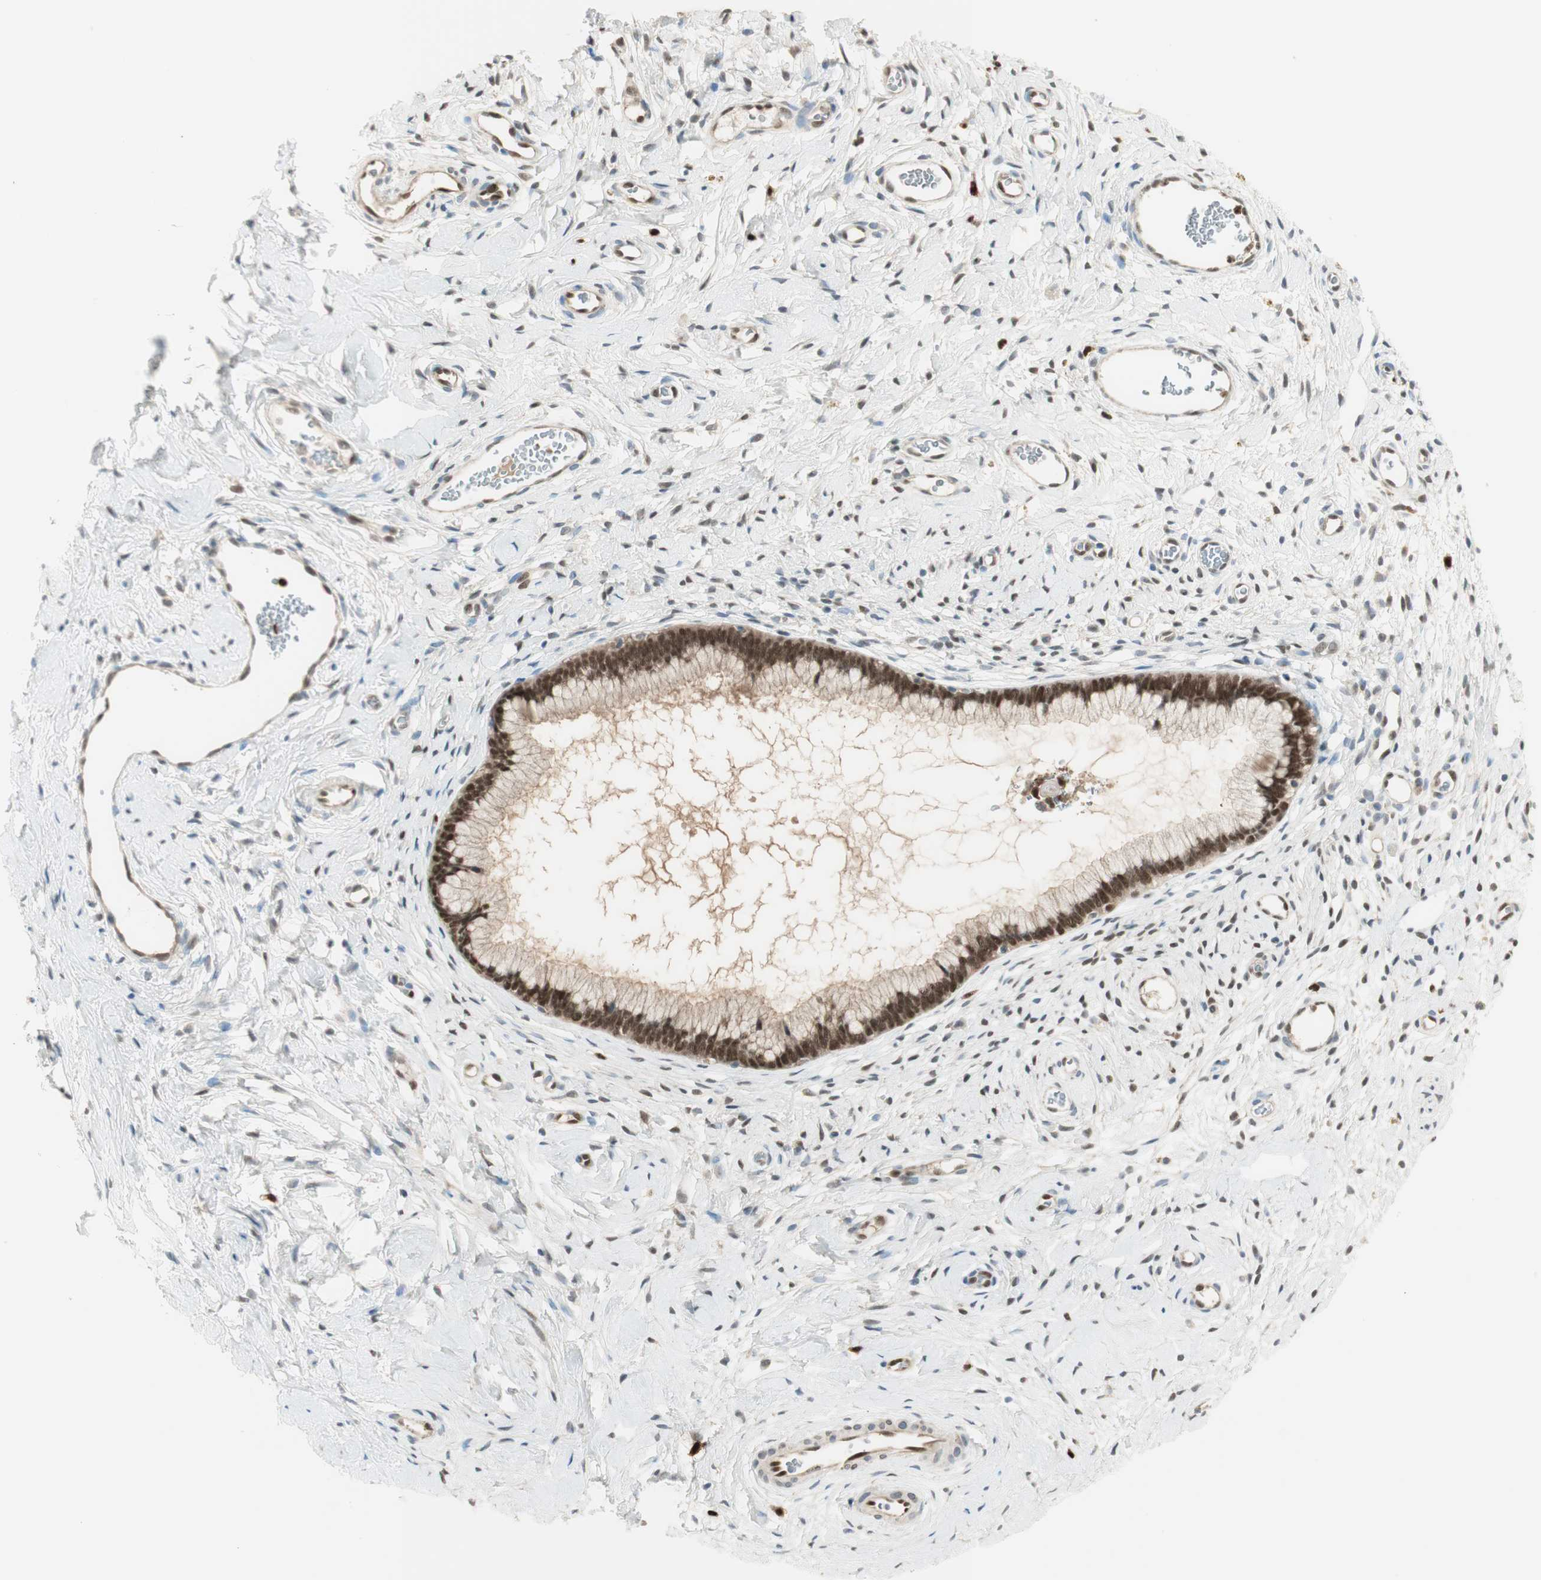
{"staining": {"intensity": "strong", "quantity": ">75%", "location": "nuclear"}, "tissue": "cervix", "cell_type": "Glandular cells", "image_type": "normal", "snomed": [{"axis": "morphology", "description": "Normal tissue, NOS"}, {"axis": "topography", "description": "Cervix"}], "caption": "This micrograph demonstrates benign cervix stained with IHC to label a protein in brown. The nuclear of glandular cells show strong positivity for the protein. Nuclei are counter-stained blue.", "gene": "LTA4H", "patient": {"sex": "female", "age": 65}}